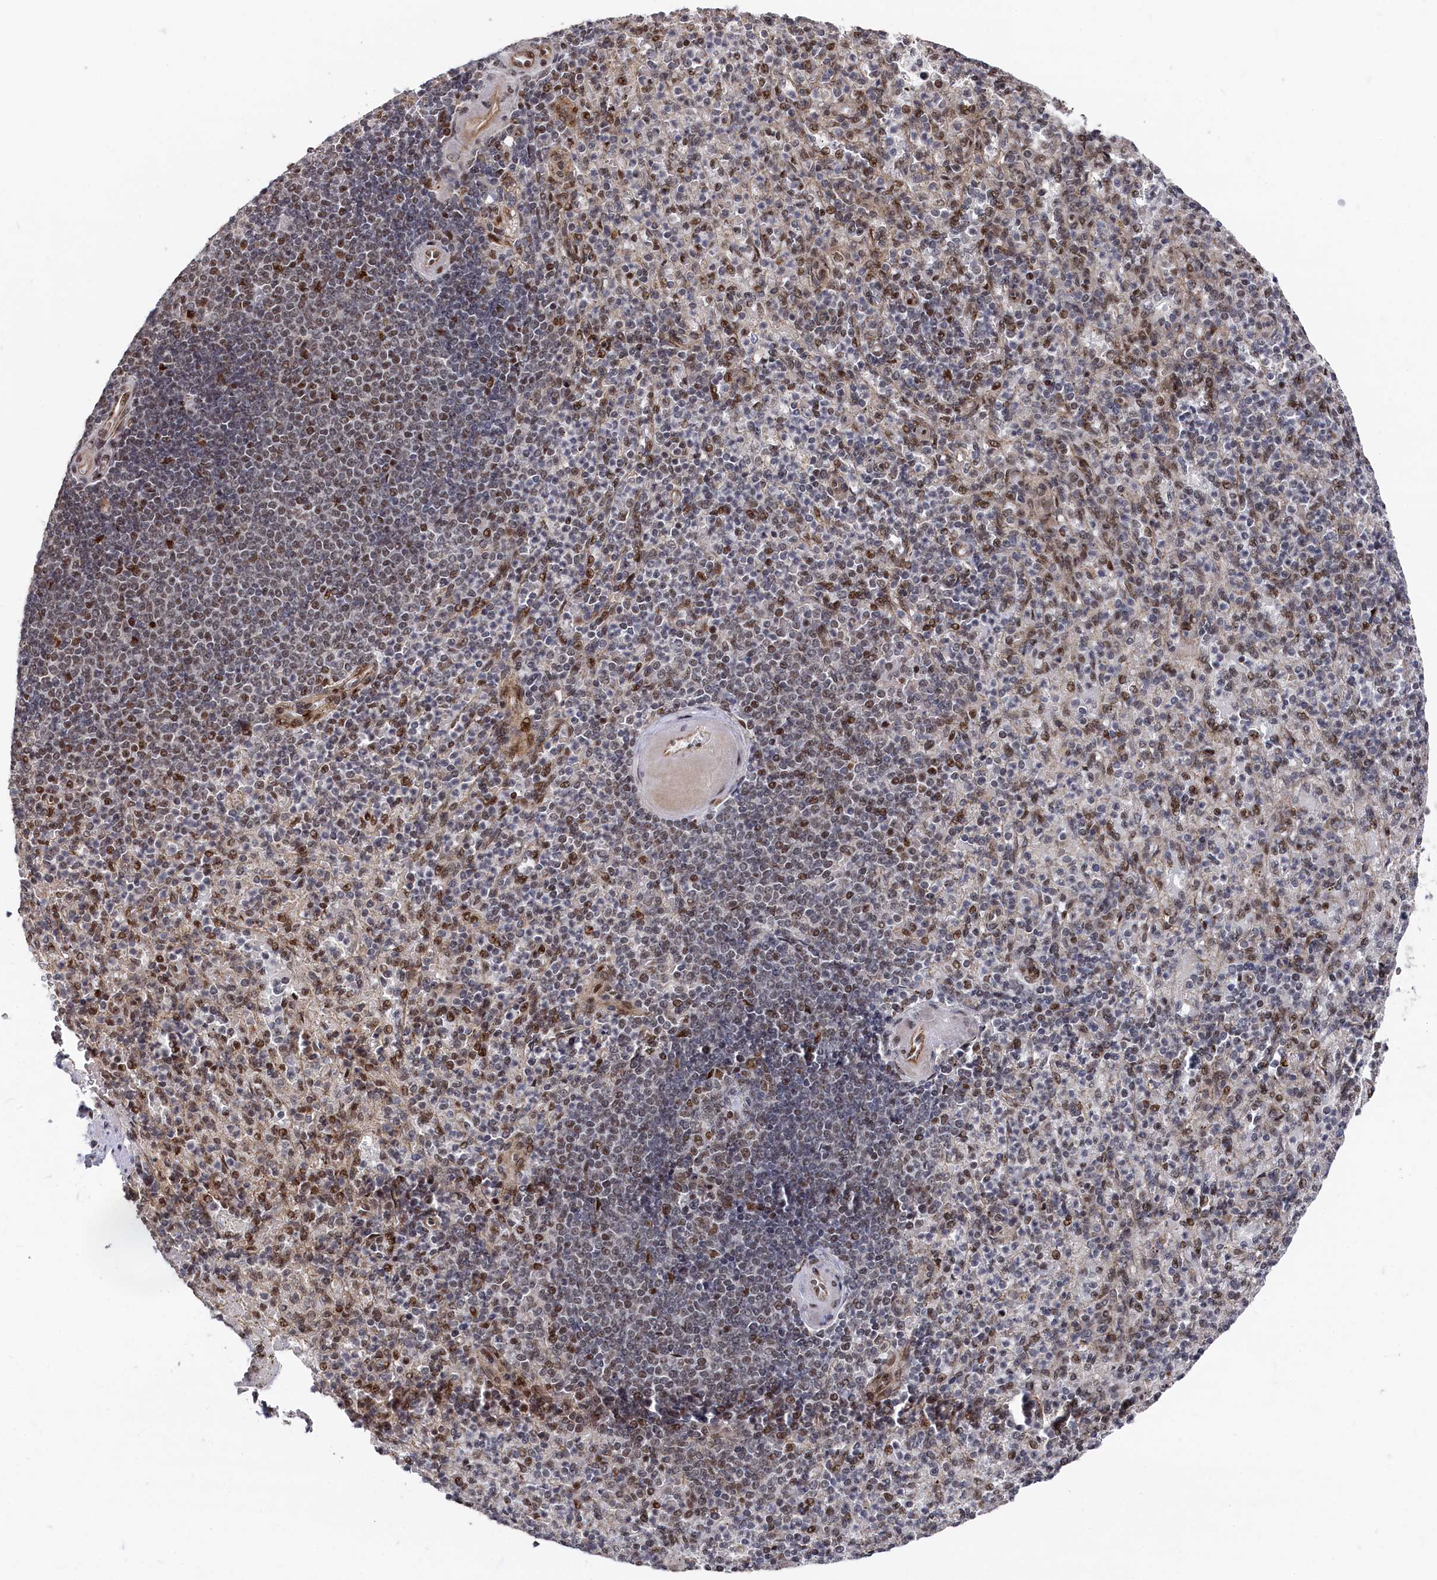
{"staining": {"intensity": "moderate", "quantity": "<25%", "location": "nuclear"}, "tissue": "spleen", "cell_type": "Cells in red pulp", "image_type": "normal", "snomed": [{"axis": "morphology", "description": "Normal tissue, NOS"}, {"axis": "topography", "description": "Spleen"}], "caption": "Spleen stained with DAB IHC reveals low levels of moderate nuclear expression in approximately <25% of cells in red pulp. (DAB (3,3'-diaminobenzidine) IHC, brown staining for protein, blue staining for nuclei).", "gene": "BUB3", "patient": {"sex": "female", "age": 74}}